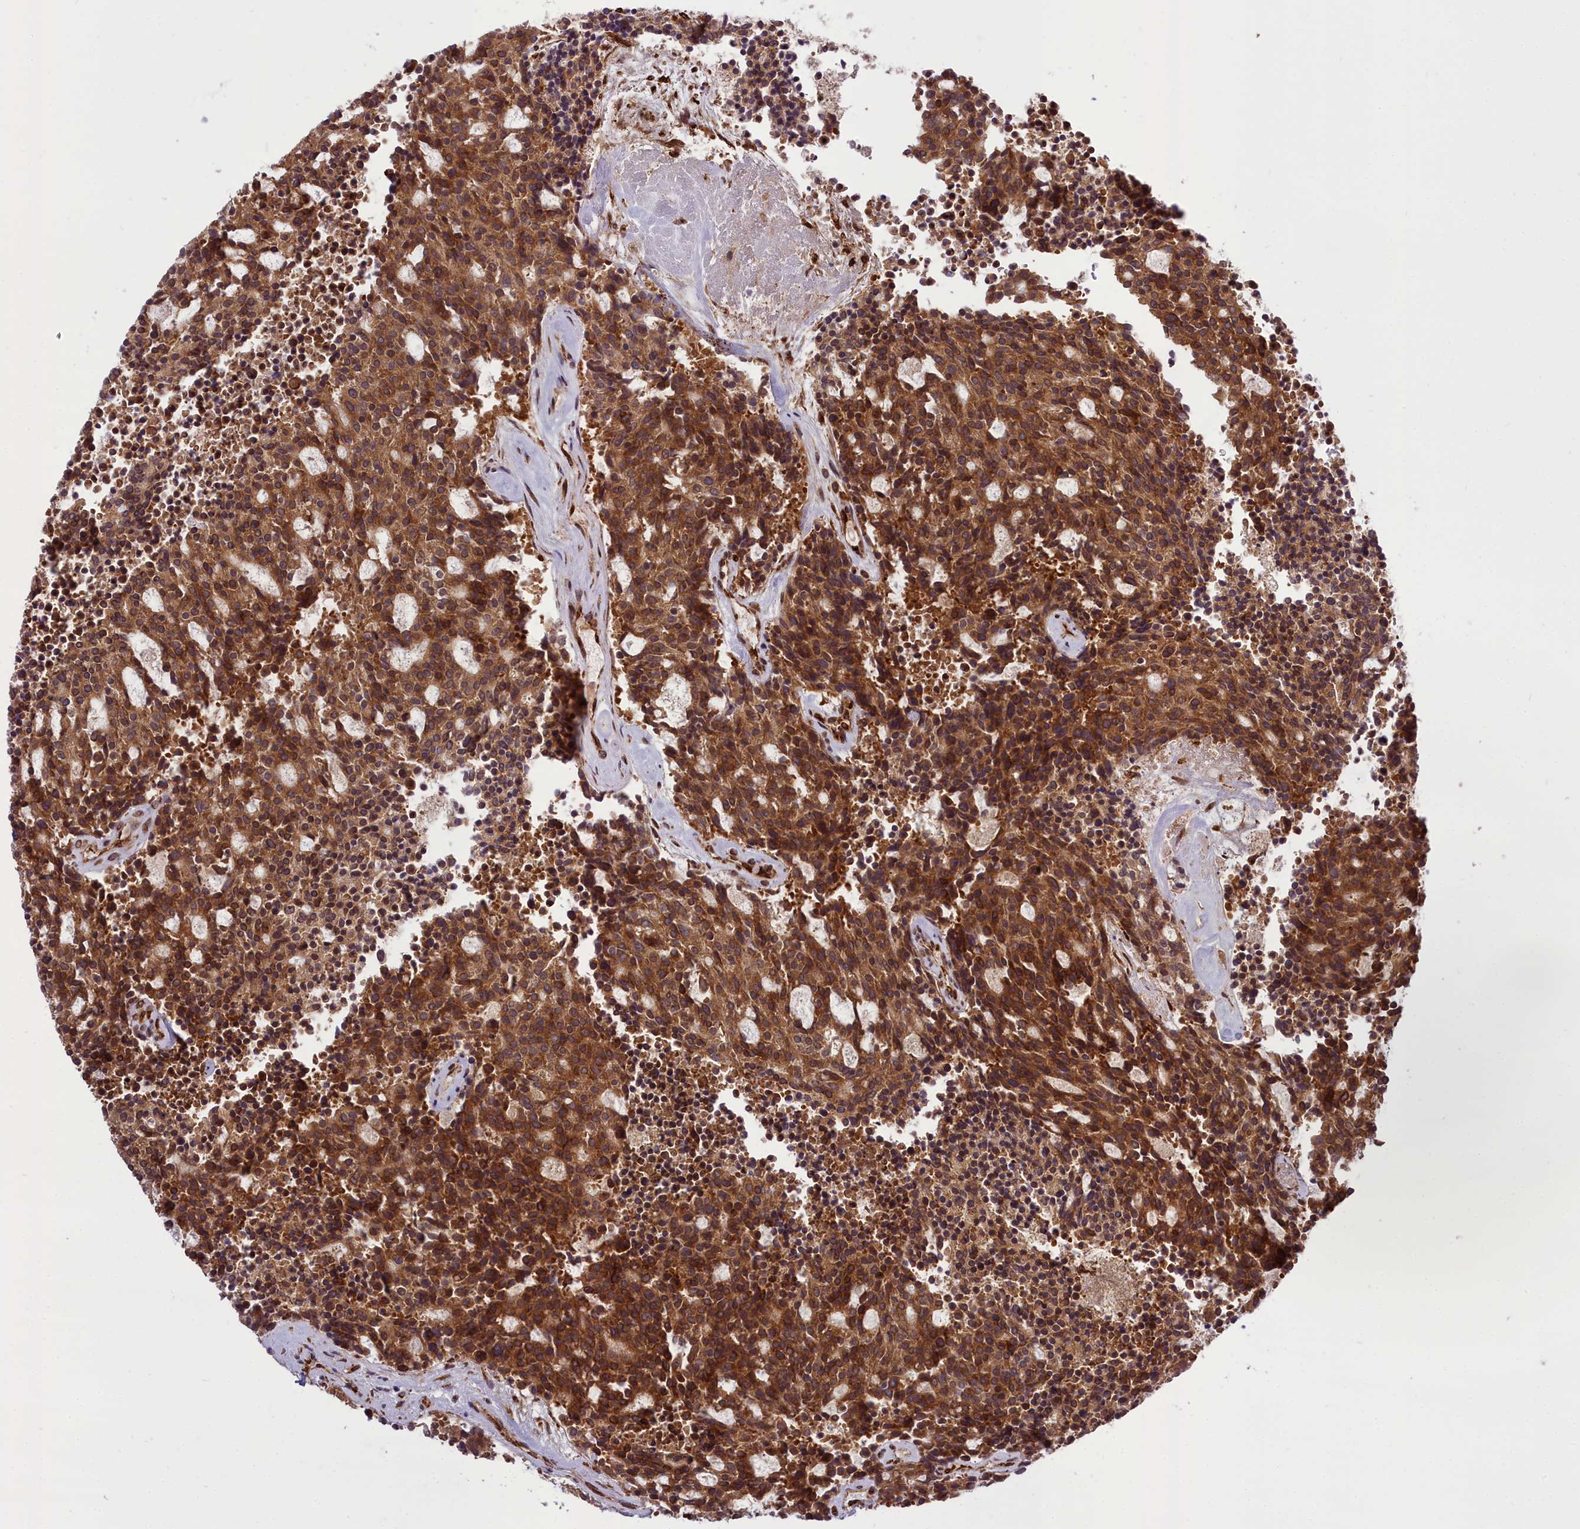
{"staining": {"intensity": "strong", "quantity": ">75%", "location": "cytoplasmic/membranous"}, "tissue": "carcinoid", "cell_type": "Tumor cells", "image_type": "cancer", "snomed": [{"axis": "morphology", "description": "Carcinoid, malignant, NOS"}, {"axis": "topography", "description": "Pancreas"}], "caption": "Protein expression analysis of human carcinoid reveals strong cytoplasmic/membranous positivity in approximately >75% of tumor cells.", "gene": "DHCR7", "patient": {"sex": "female", "age": 54}}